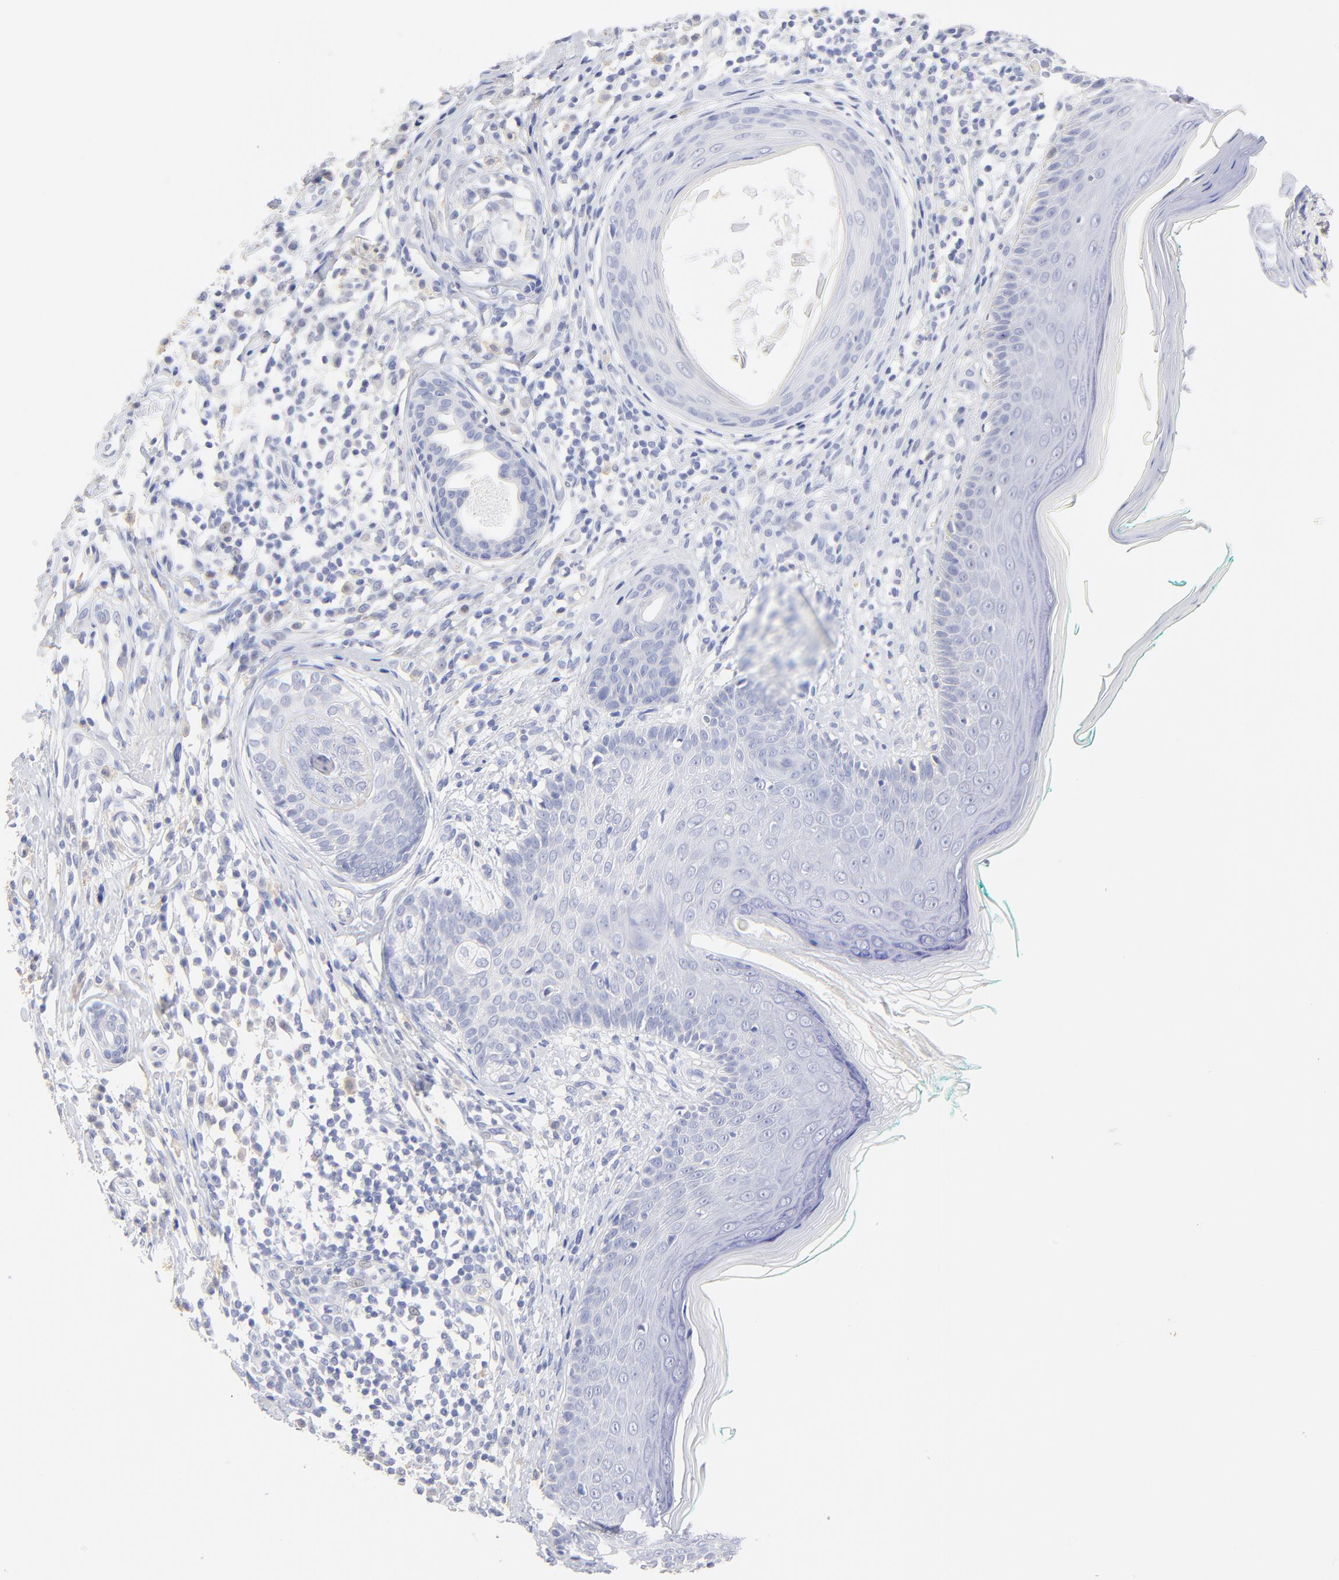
{"staining": {"intensity": "negative", "quantity": "none", "location": "none"}, "tissue": "skin cancer", "cell_type": "Tumor cells", "image_type": "cancer", "snomed": [{"axis": "morphology", "description": "Normal tissue, NOS"}, {"axis": "morphology", "description": "Basal cell carcinoma"}, {"axis": "topography", "description": "Skin"}], "caption": "Image shows no protein positivity in tumor cells of skin basal cell carcinoma tissue.", "gene": "SULT4A1", "patient": {"sex": "male", "age": 76}}